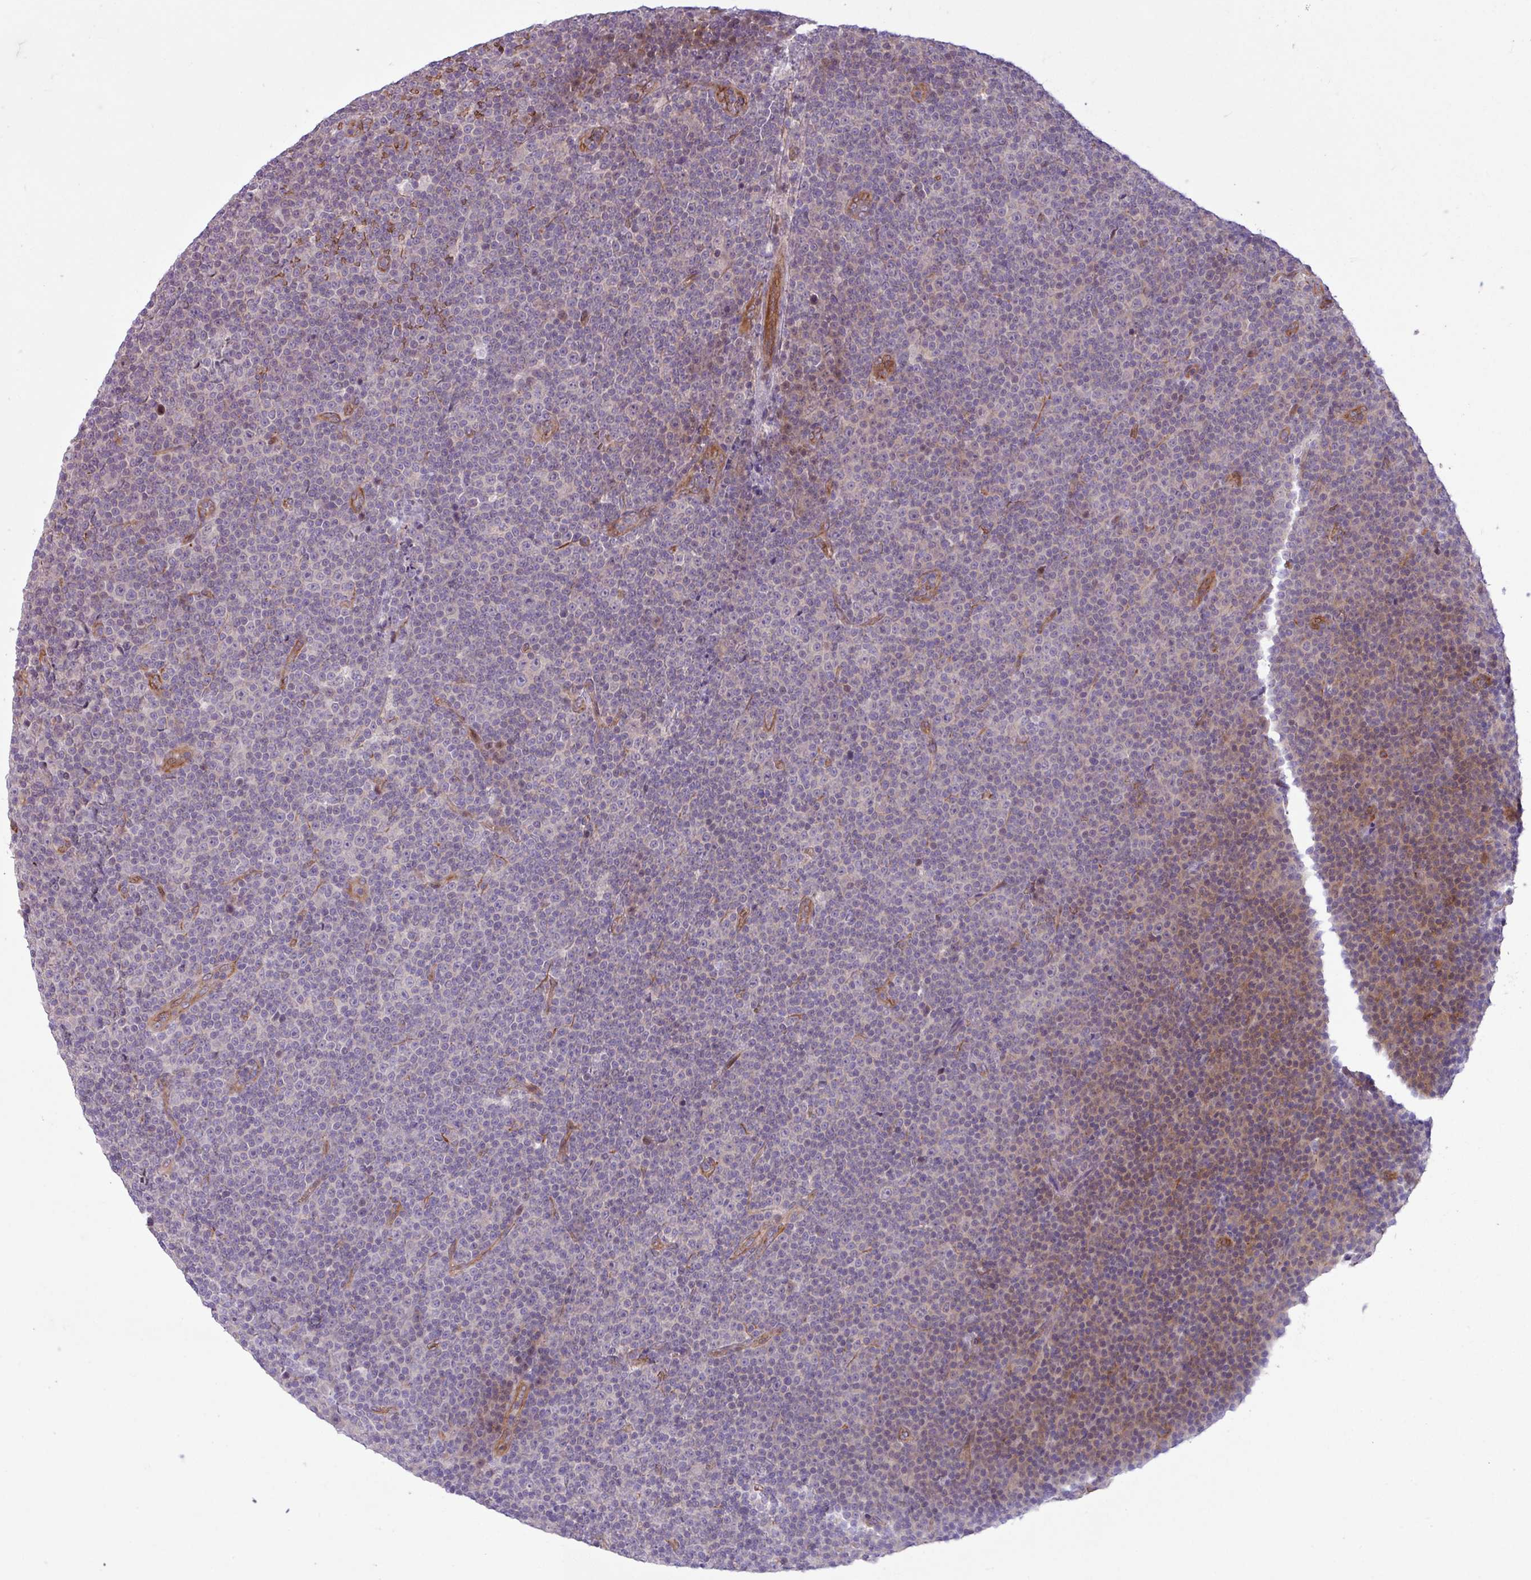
{"staining": {"intensity": "weak", "quantity": "<25%", "location": "cytoplasmic/membranous"}, "tissue": "lymphoma", "cell_type": "Tumor cells", "image_type": "cancer", "snomed": [{"axis": "morphology", "description": "Malignant lymphoma, non-Hodgkin's type, Low grade"}, {"axis": "topography", "description": "Lymph node"}], "caption": "Micrograph shows no protein staining in tumor cells of lymphoma tissue.", "gene": "RAD21L1", "patient": {"sex": "female", "age": 67}}